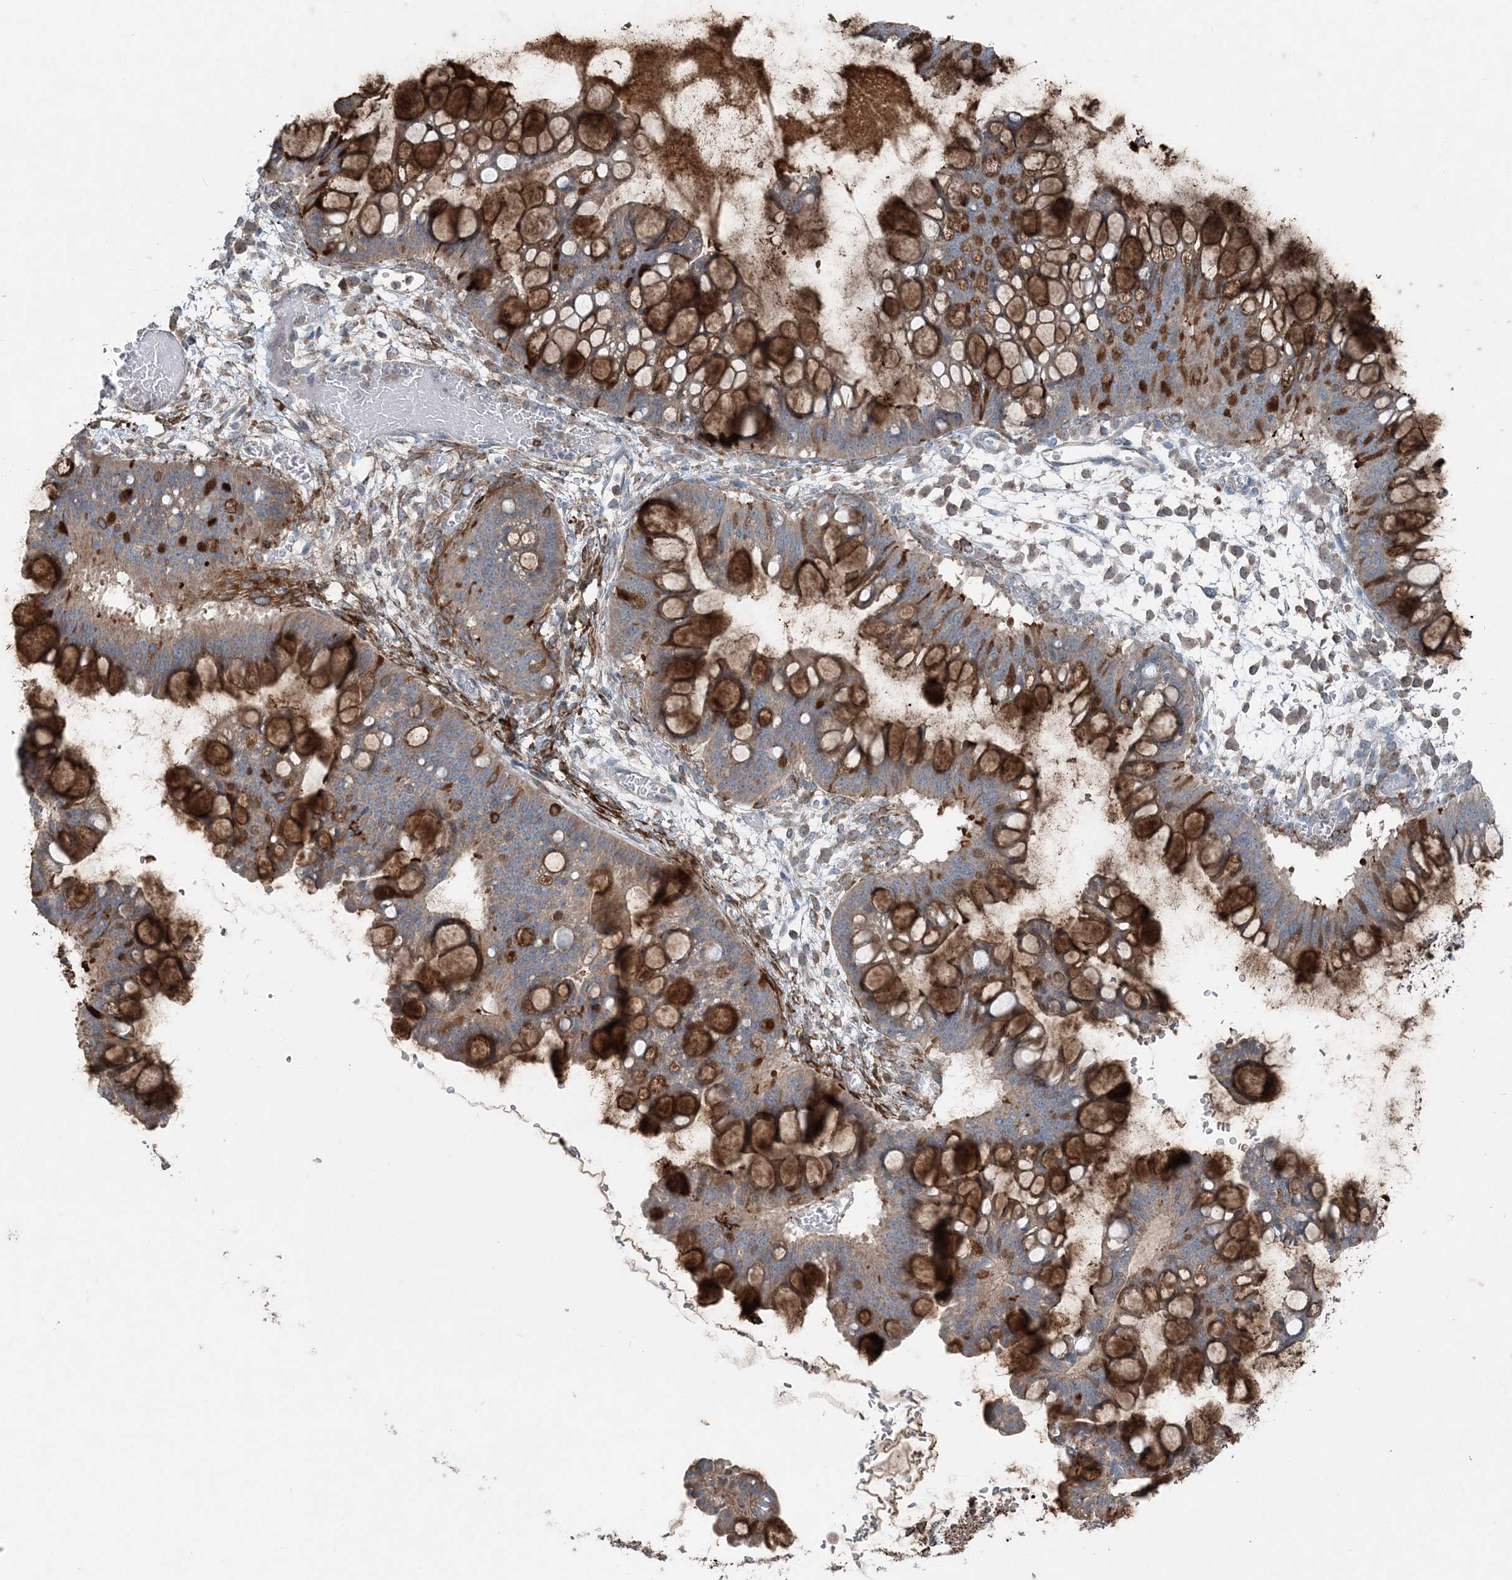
{"staining": {"intensity": "strong", "quantity": "25%-75%", "location": "cytoplasmic/membranous"}, "tissue": "ovarian cancer", "cell_type": "Tumor cells", "image_type": "cancer", "snomed": [{"axis": "morphology", "description": "Cystadenocarcinoma, mucinous, NOS"}, {"axis": "topography", "description": "Ovary"}], "caption": "Ovarian cancer (mucinous cystadenocarcinoma) tissue exhibits strong cytoplasmic/membranous staining in approximately 25%-75% of tumor cells", "gene": "KY", "patient": {"sex": "female", "age": 73}}